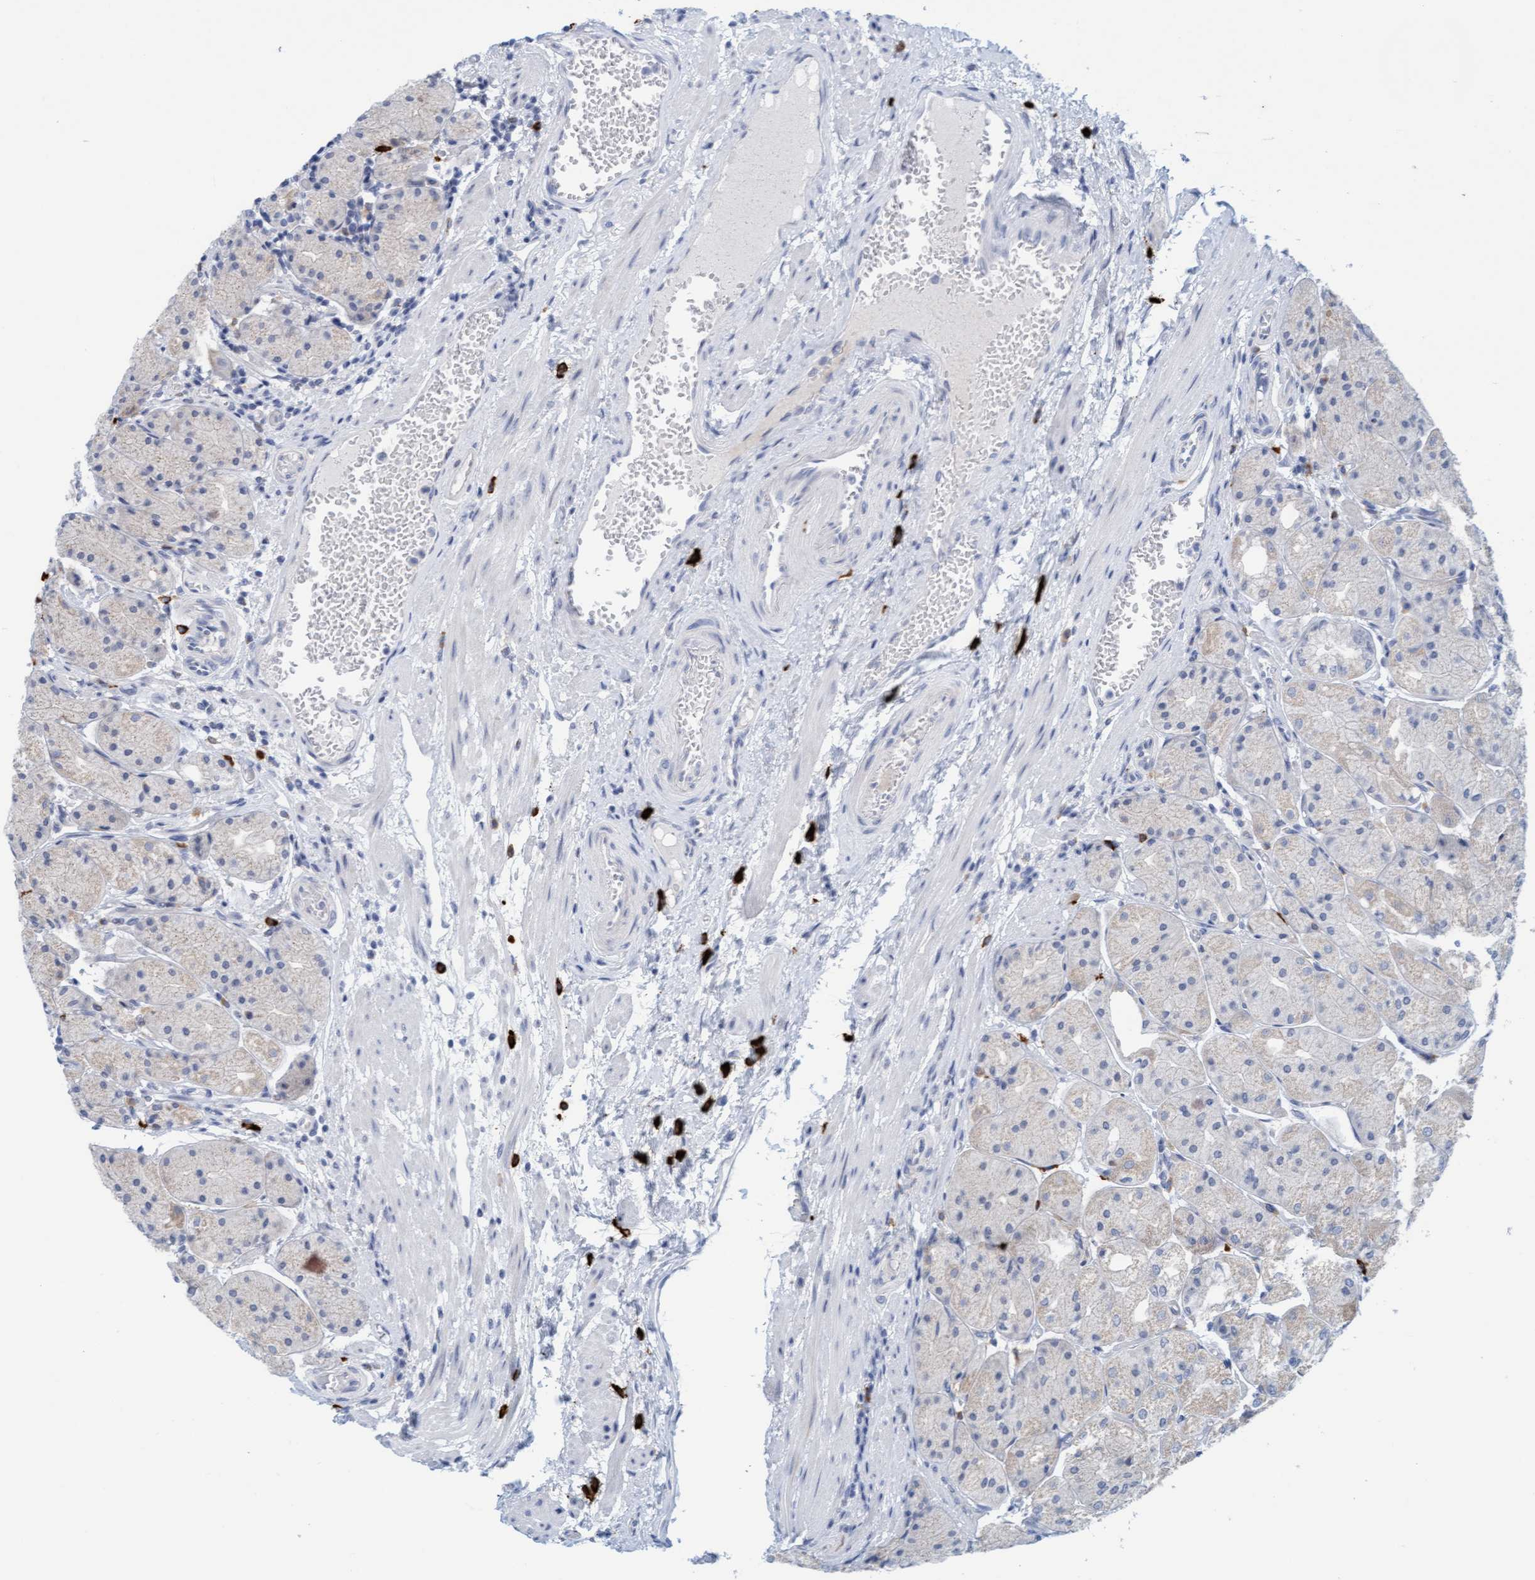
{"staining": {"intensity": "weak", "quantity": "<25%", "location": "cytoplasmic/membranous"}, "tissue": "stomach", "cell_type": "Glandular cells", "image_type": "normal", "snomed": [{"axis": "morphology", "description": "Normal tissue, NOS"}, {"axis": "topography", "description": "Stomach, upper"}], "caption": "The photomicrograph displays no significant staining in glandular cells of stomach.", "gene": "CPA3", "patient": {"sex": "male", "age": 72}}